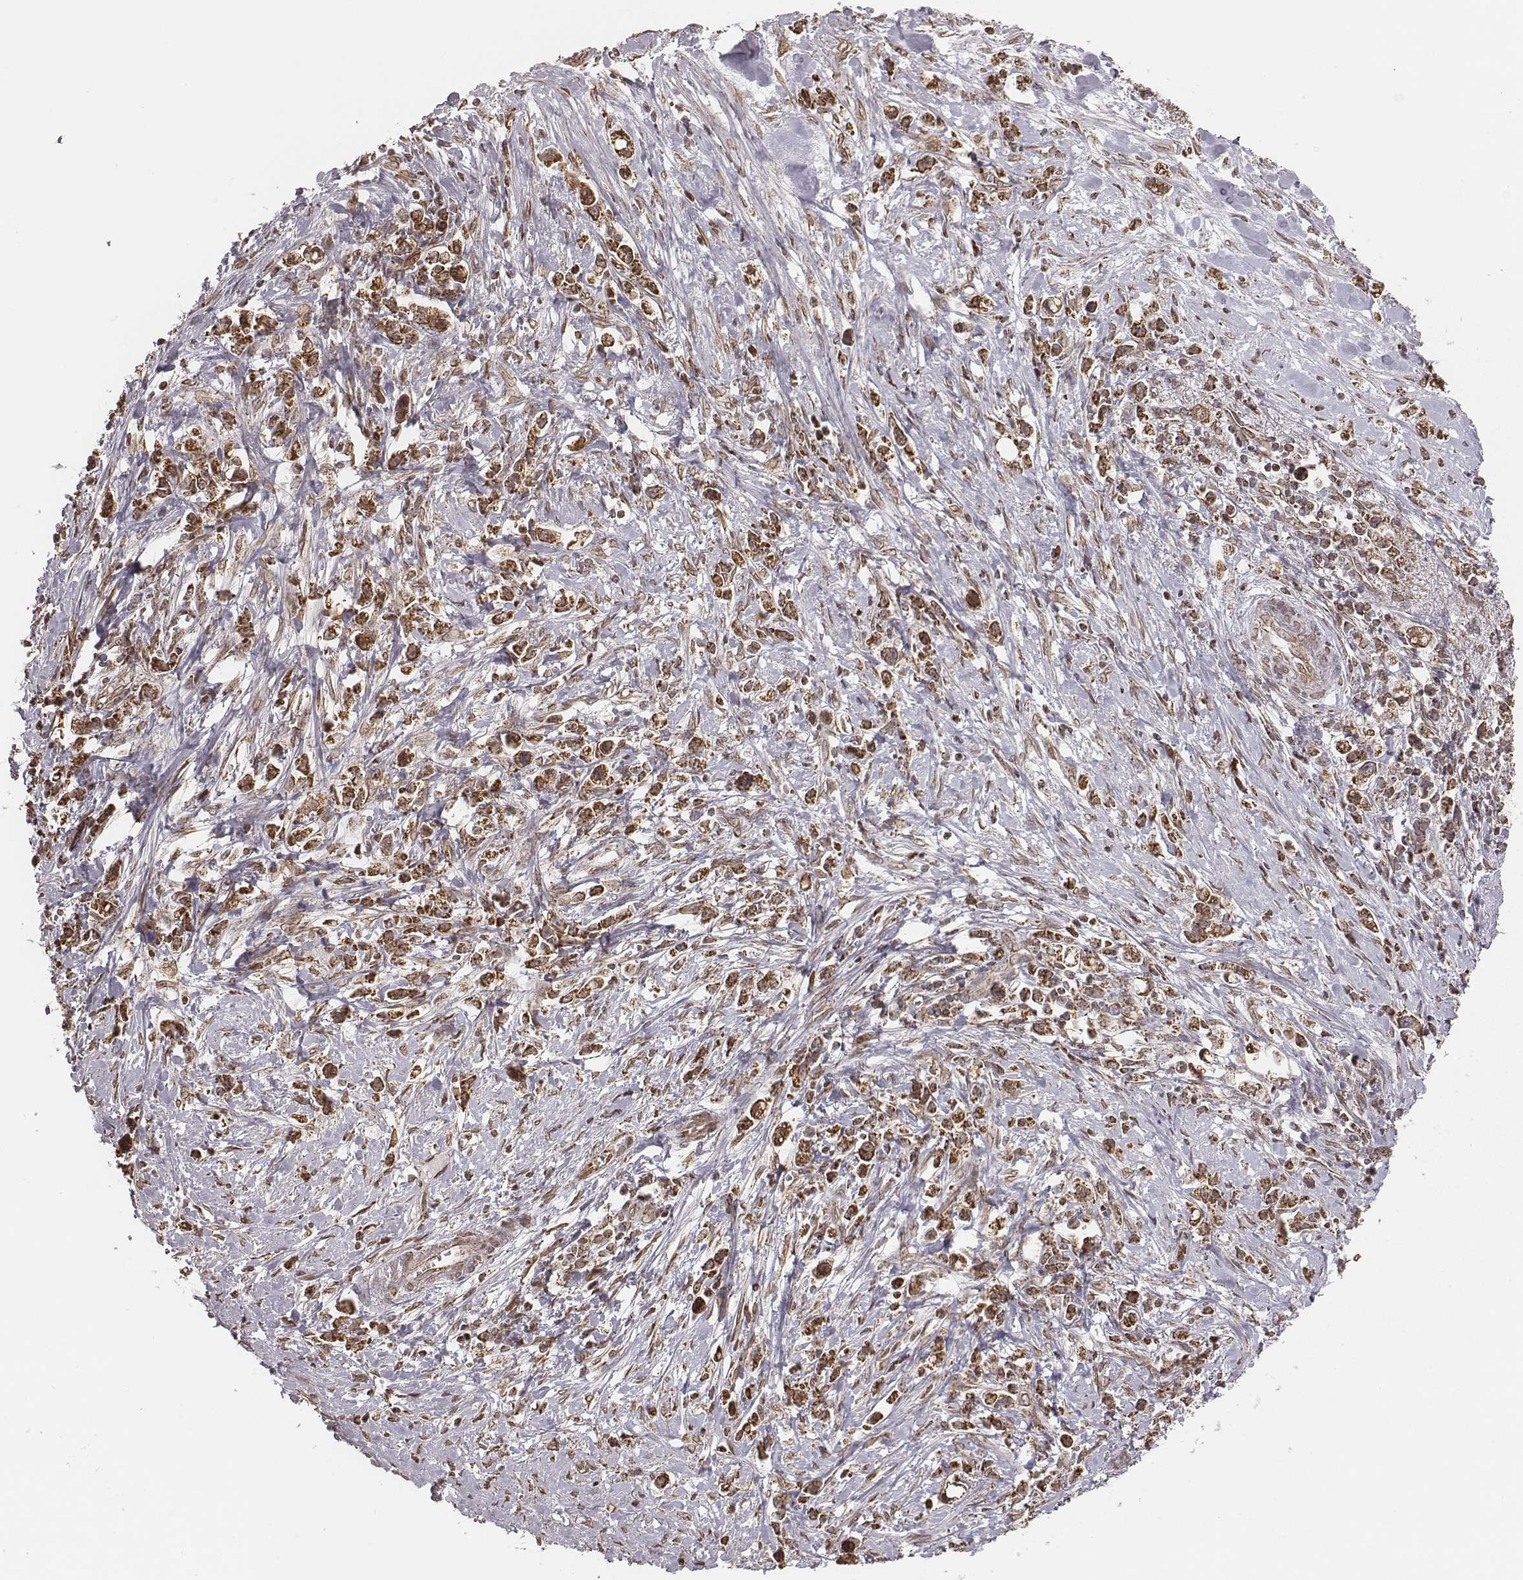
{"staining": {"intensity": "moderate", "quantity": ">75%", "location": "cytoplasmic/membranous"}, "tissue": "stomach cancer", "cell_type": "Tumor cells", "image_type": "cancer", "snomed": [{"axis": "morphology", "description": "Adenocarcinoma, NOS"}, {"axis": "topography", "description": "Stomach"}], "caption": "Tumor cells reveal moderate cytoplasmic/membranous staining in approximately >75% of cells in stomach cancer.", "gene": "ACOT2", "patient": {"sex": "male", "age": 63}}